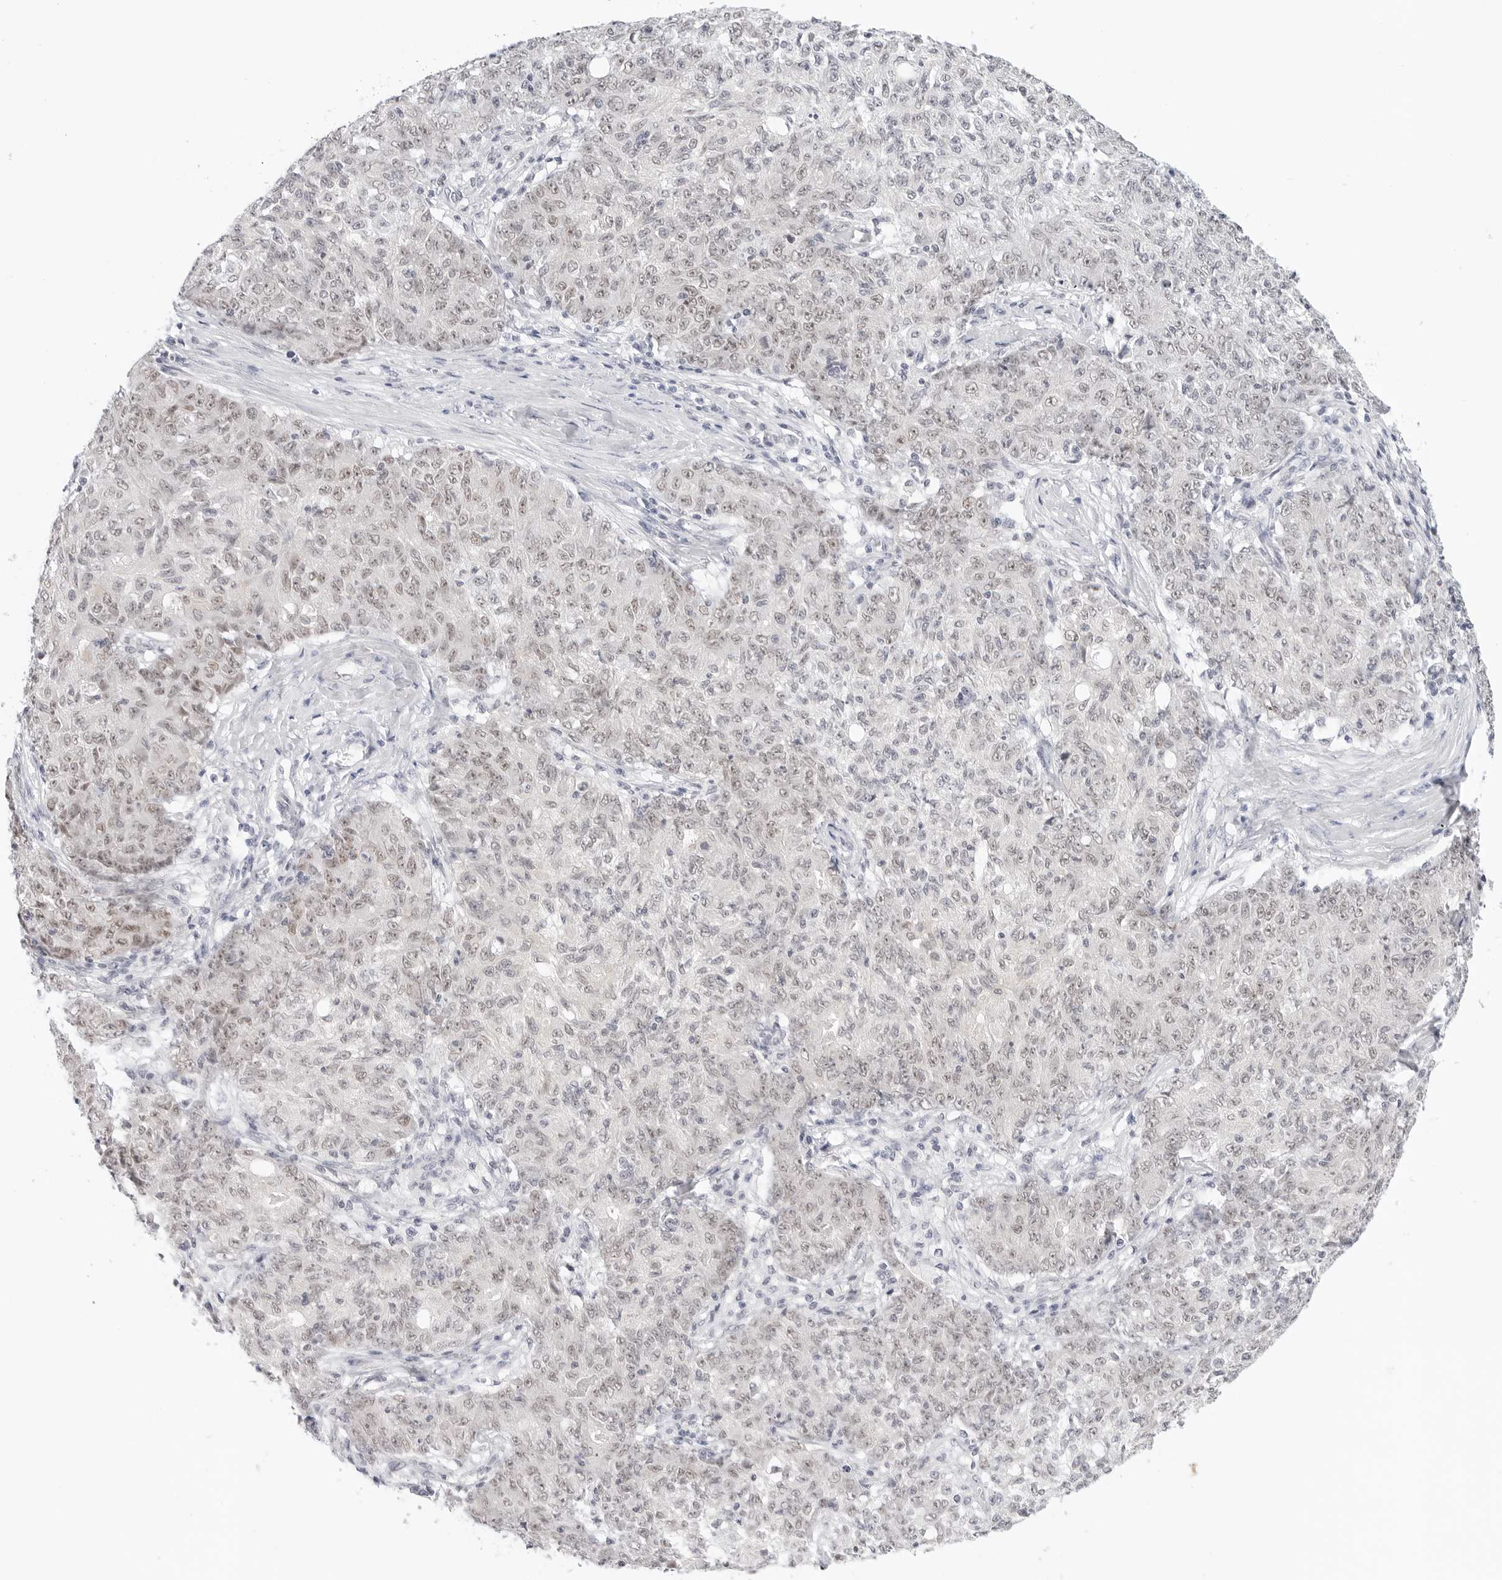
{"staining": {"intensity": "weak", "quantity": "25%-75%", "location": "nuclear"}, "tissue": "ovarian cancer", "cell_type": "Tumor cells", "image_type": "cancer", "snomed": [{"axis": "morphology", "description": "Carcinoma, endometroid"}, {"axis": "topography", "description": "Ovary"}], "caption": "Endometroid carcinoma (ovarian) stained with a protein marker demonstrates weak staining in tumor cells.", "gene": "TSEN2", "patient": {"sex": "female", "age": 42}}